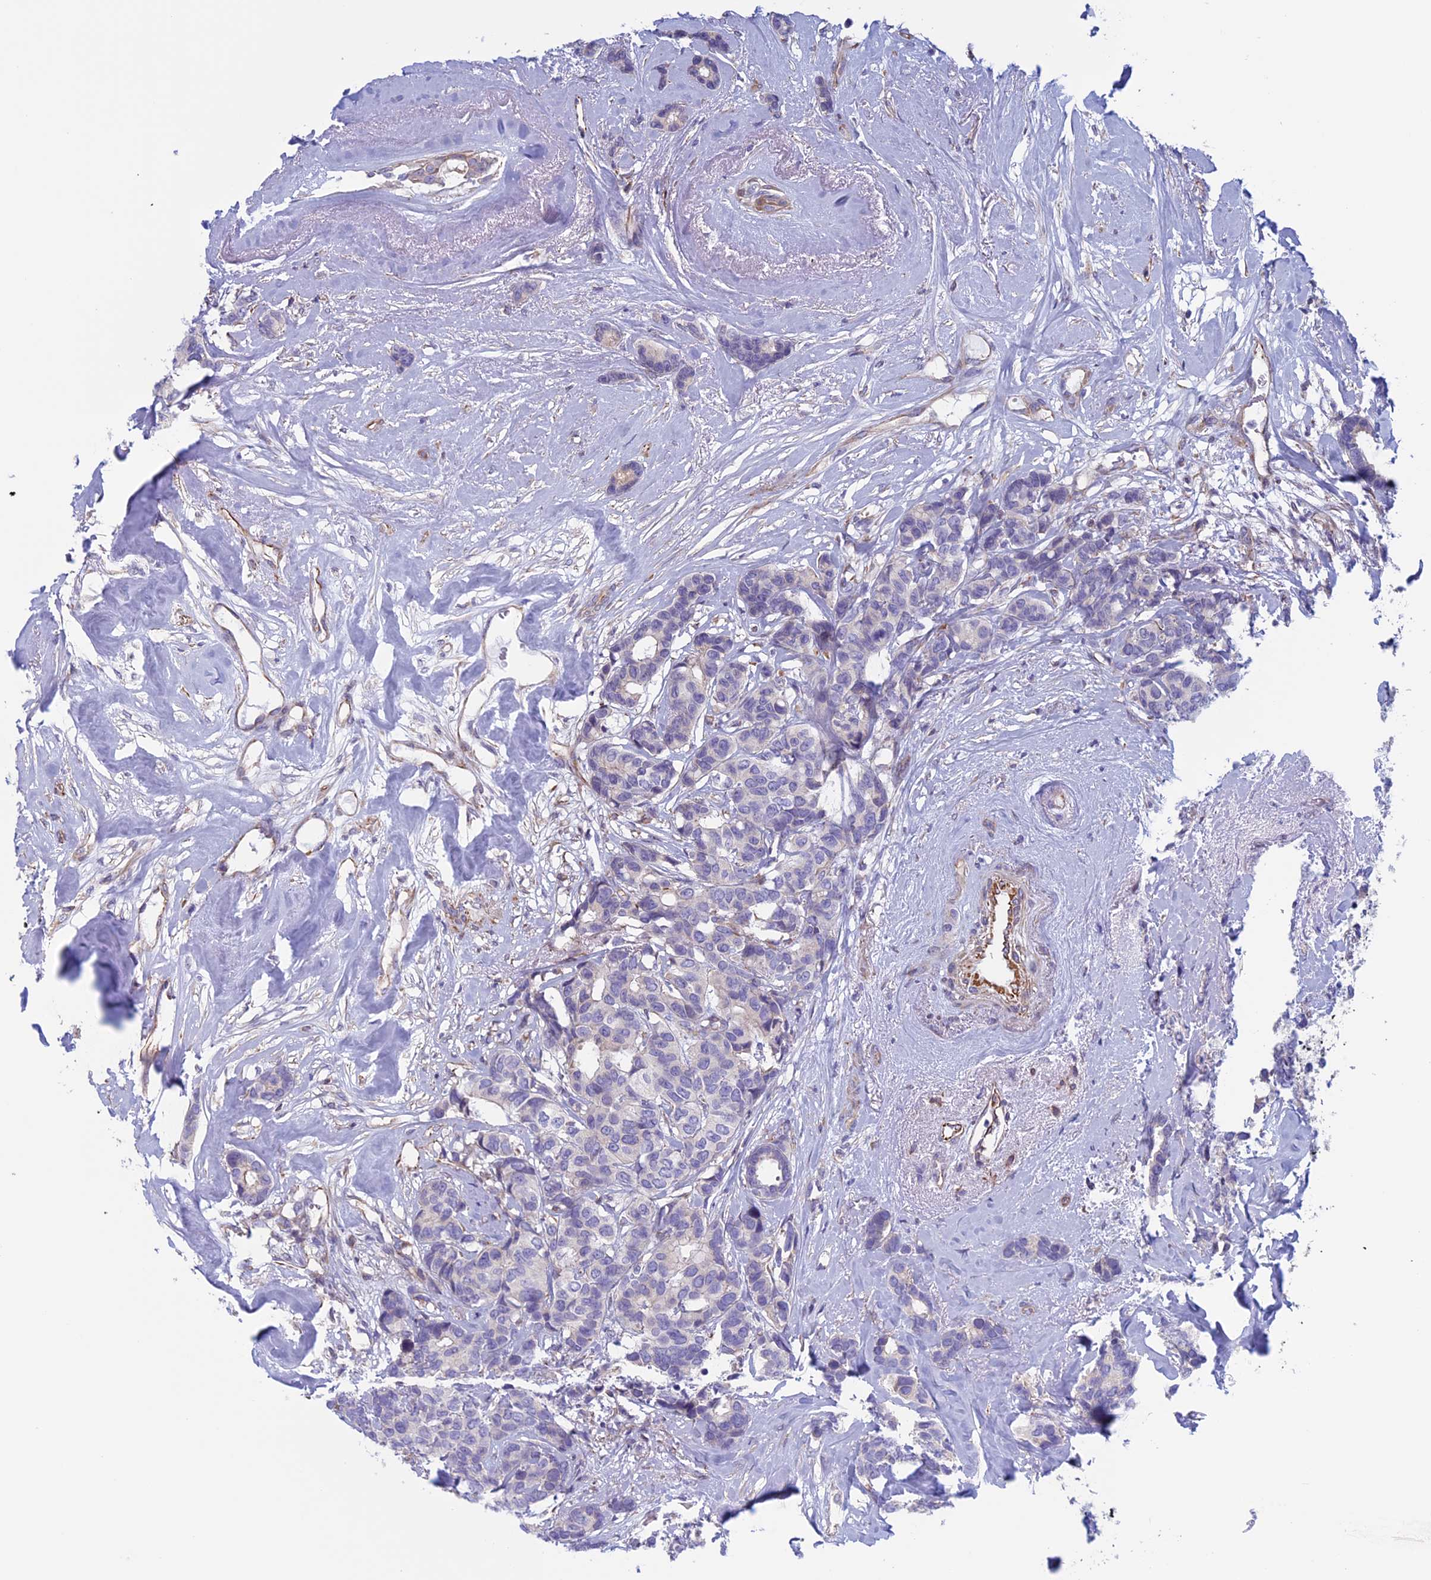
{"staining": {"intensity": "negative", "quantity": "none", "location": "none"}, "tissue": "breast cancer", "cell_type": "Tumor cells", "image_type": "cancer", "snomed": [{"axis": "morphology", "description": "Duct carcinoma"}, {"axis": "topography", "description": "Breast"}], "caption": "A photomicrograph of infiltrating ductal carcinoma (breast) stained for a protein demonstrates no brown staining in tumor cells.", "gene": "BCL2L10", "patient": {"sex": "female", "age": 87}}